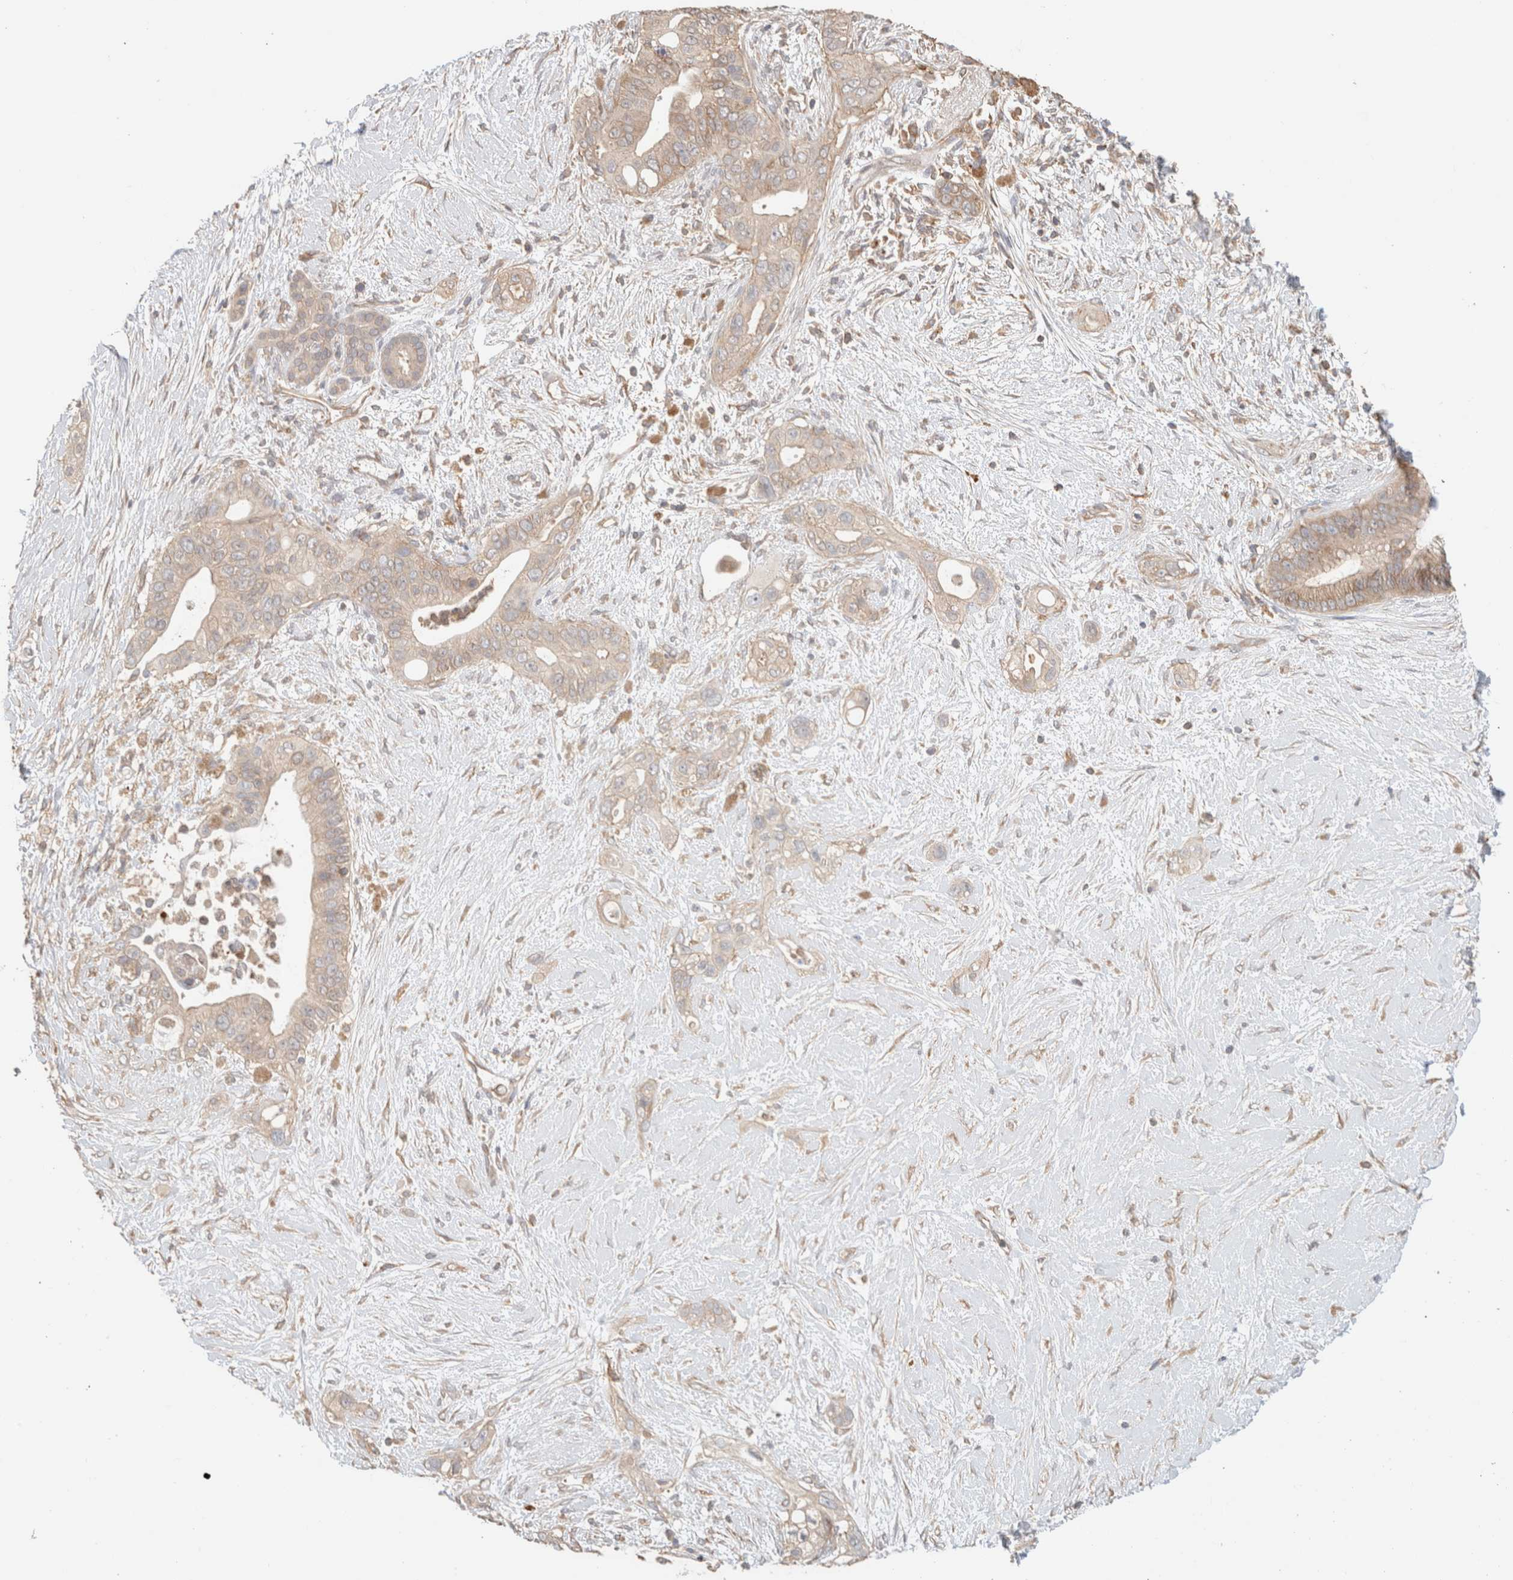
{"staining": {"intensity": "weak", "quantity": ">75%", "location": "cytoplasmic/membranous"}, "tissue": "pancreatic cancer", "cell_type": "Tumor cells", "image_type": "cancer", "snomed": [{"axis": "morphology", "description": "Adenocarcinoma, NOS"}, {"axis": "topography", "description": "Pancreas"}], "caption": "Pancreatic adenocarcinoma stained for a protein (brown) demonstrates weak cytoplasmic/membranous positive expression in about >75% of tumor cells.", "gene": "CFAP418", "patient": {"sex": "male", "age": 53}}